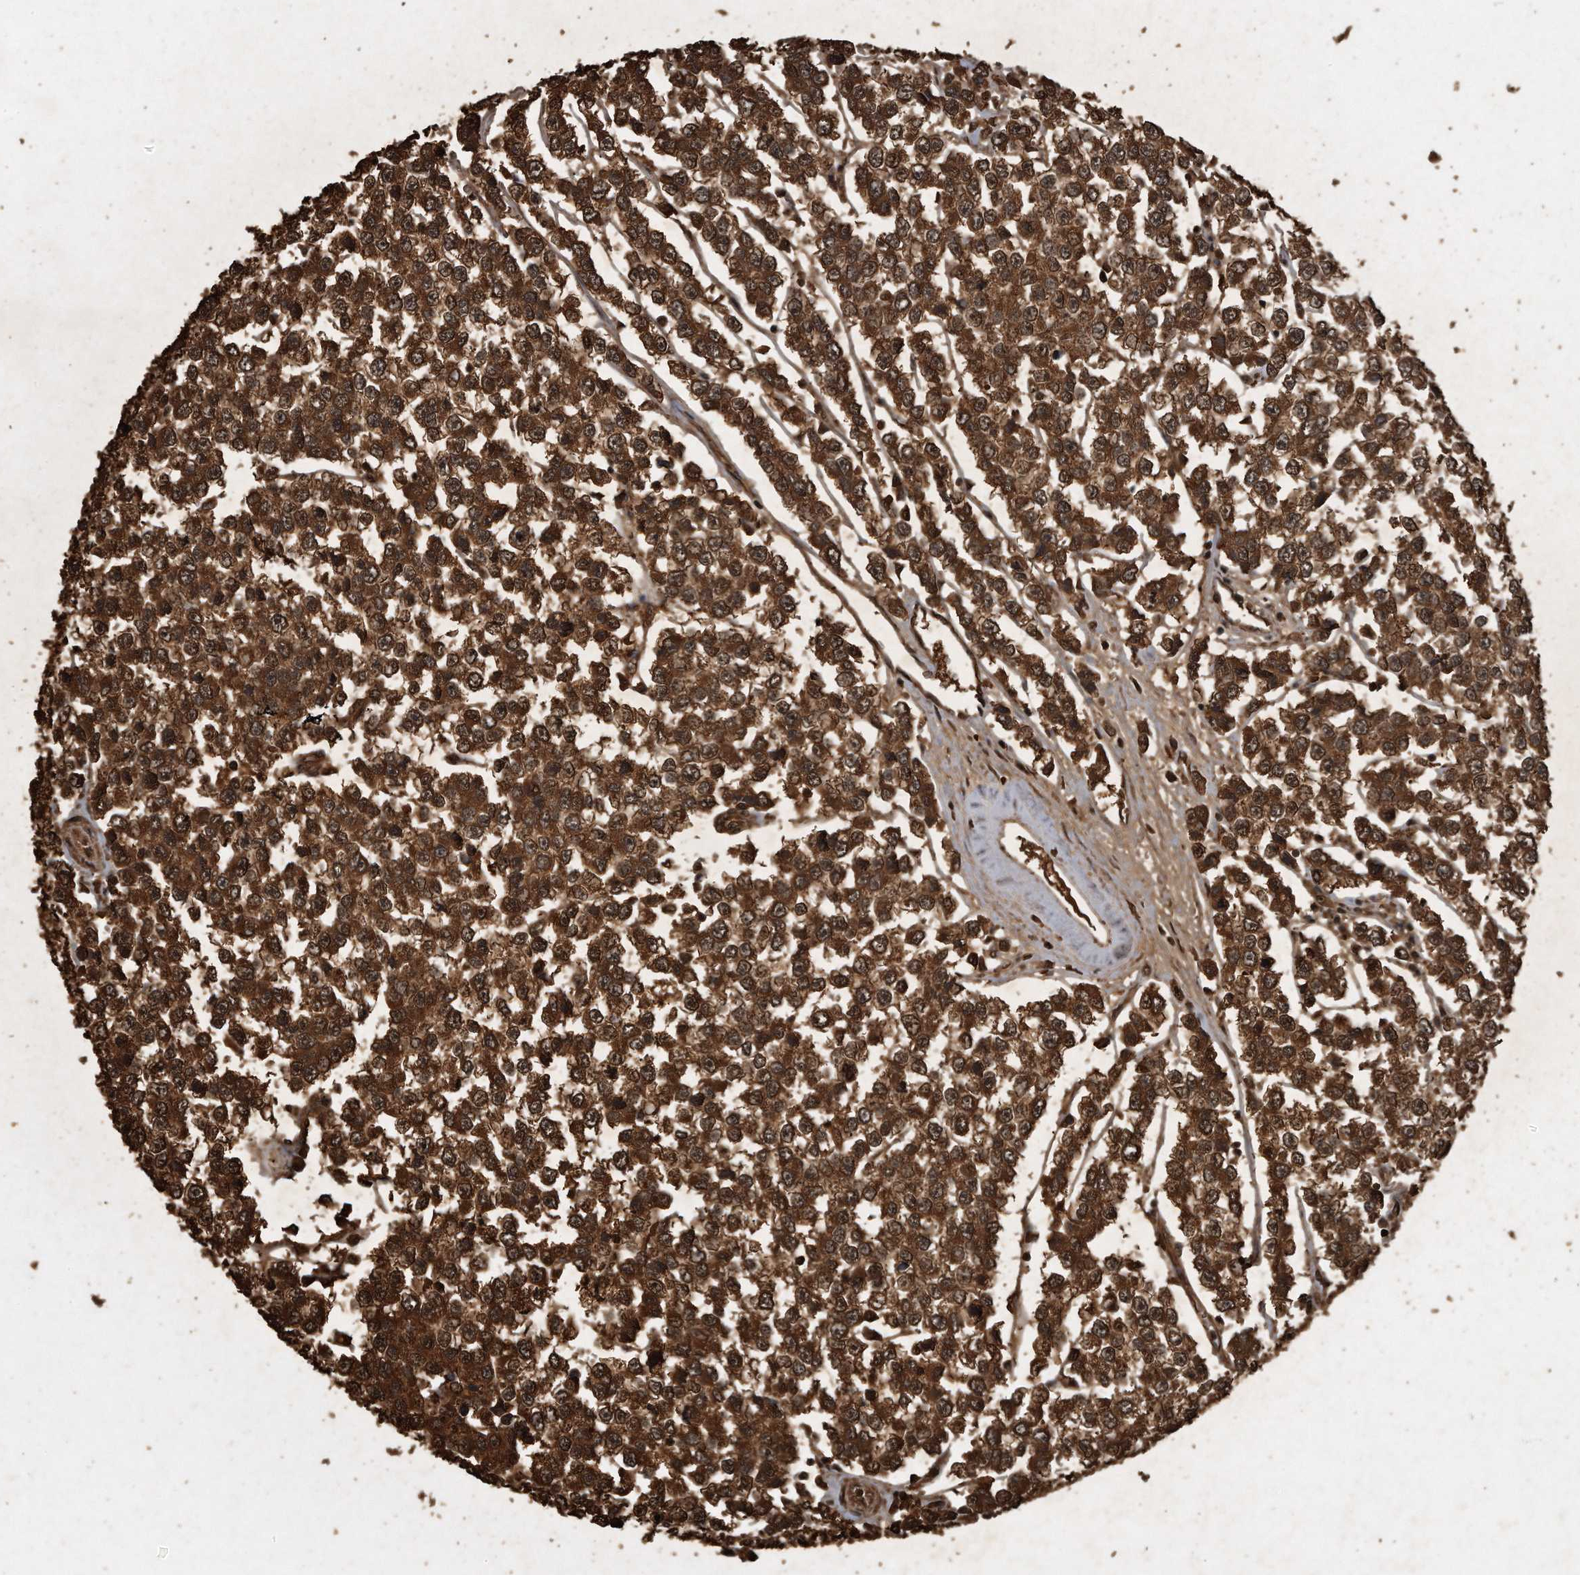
{"staining": {"intensity": "strong", "quantity": ">75%", "location": "cytoplasmic/membranous"}, "tissue": "testis cancer", "cell_type": "Tumor cells", "image_type": "cancer", "snomed": [{"axis": "morphology", "description": "Seminoma, NOS"}, {"axis": "morphology", "description": "Carcinoma, Embryonal, NOS"}, {"axis": "topography", "description": "Testis"}], "caption": "DAB (3,3'-diaminobenzidine) immunohistochemical staining of human seminoma (testis) exhibits strong cytoplasmic/membranous protein expression in approximately >75% of tumor cells.", "gene": "CFLAR", "patient": {"sex": "male", "age": 52}}